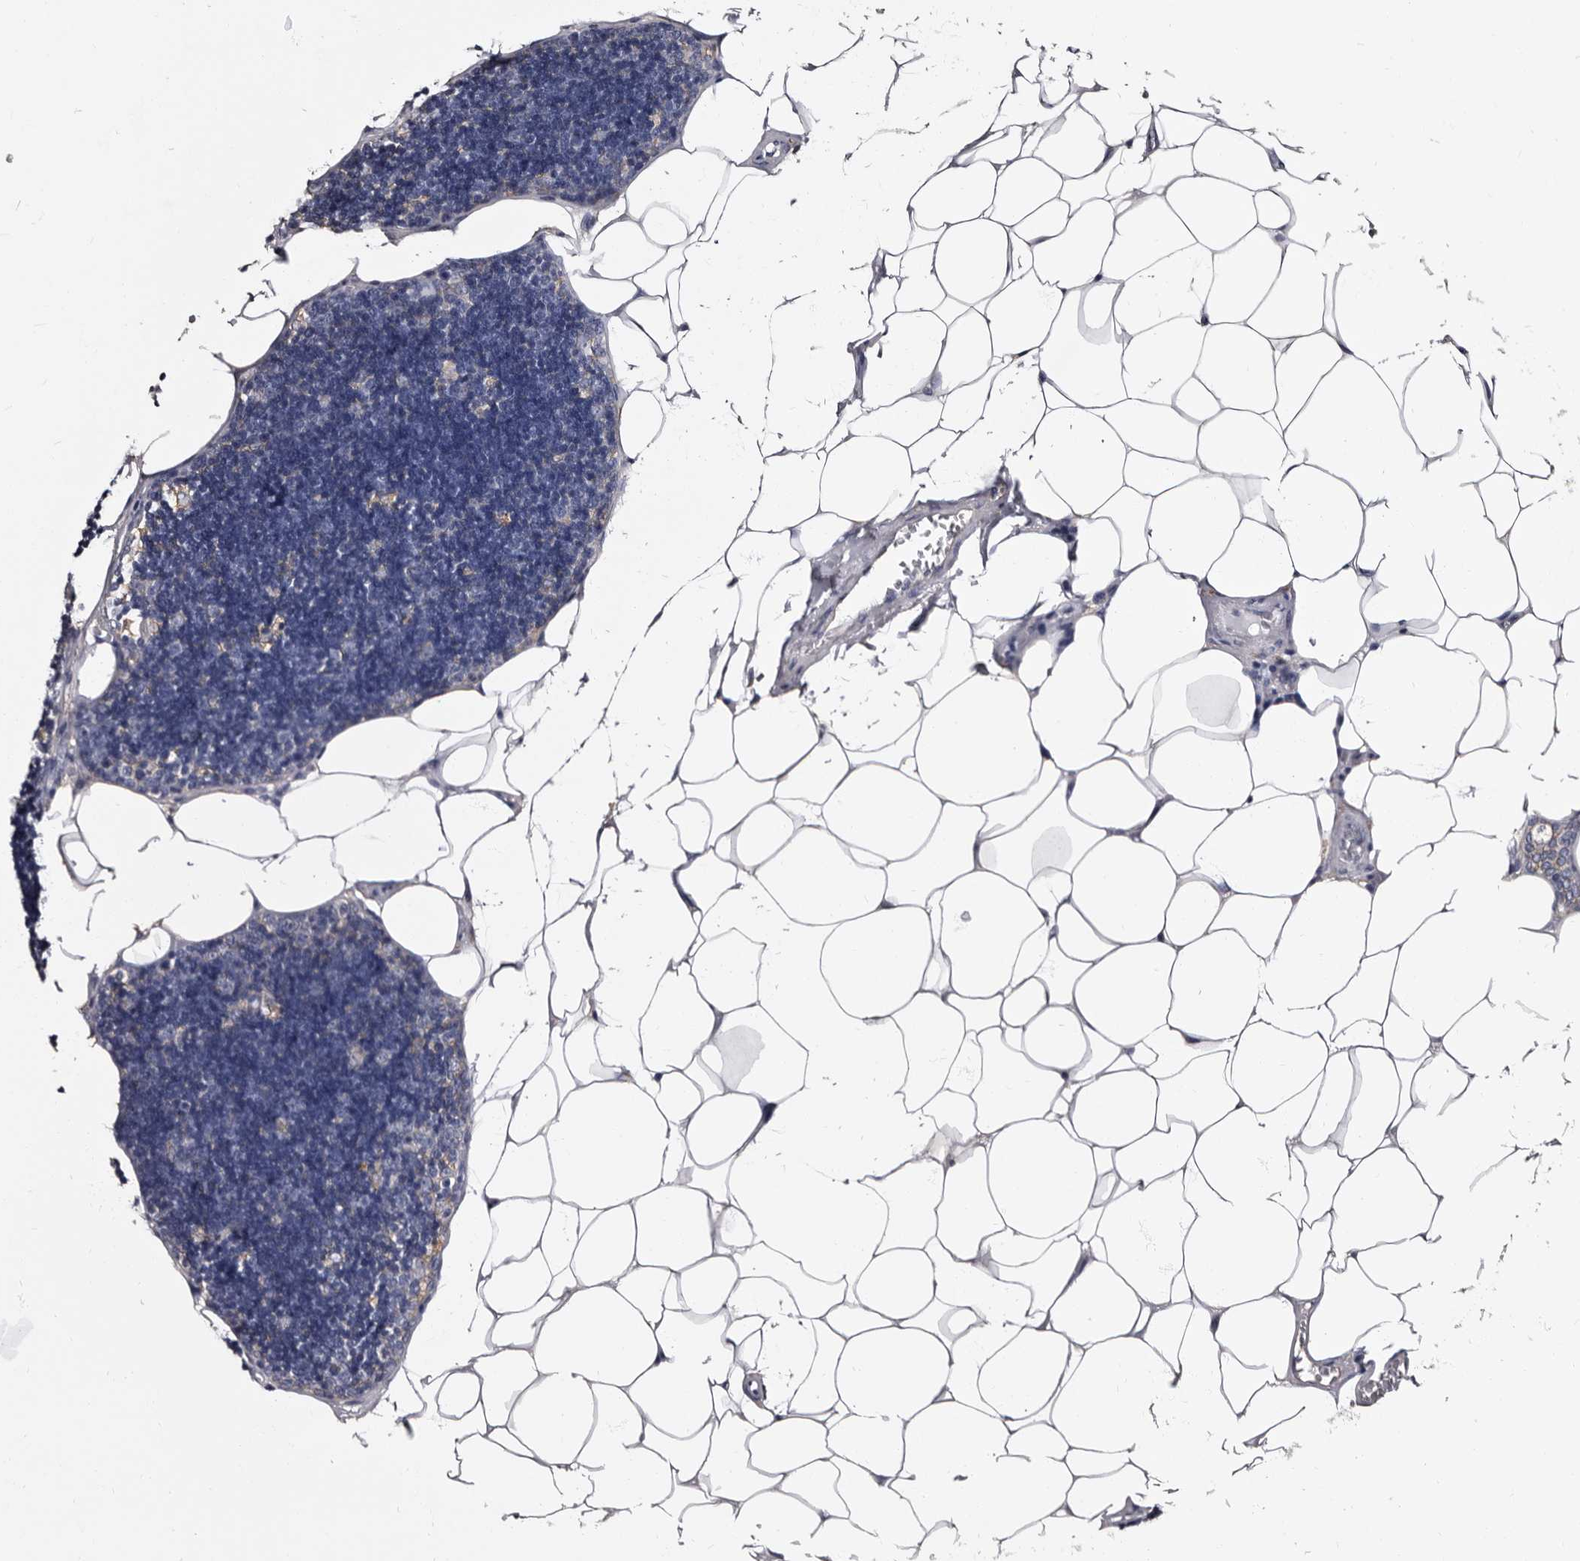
{"staining": {"intensity": "moderate", "quantity": "<25%", "location": "cytoplasmic/membranous"}, "tissue": "lymph node", "cell_type": "Germinal center cells", "image_type": "normal", "snomed": [{"axis": "morphology", "description": "Normal tissue, NOS"}, {"axis": "topography", "description": "Lymph node"}], "caption": "This is a photomicrograph of IHC staining of benign lymph node, which shows moderate expression in the cytoplasmic/membranous of germinal center cells.", "gene": "EPB41L3", "patient": {"sex": "male", "age": 33}}